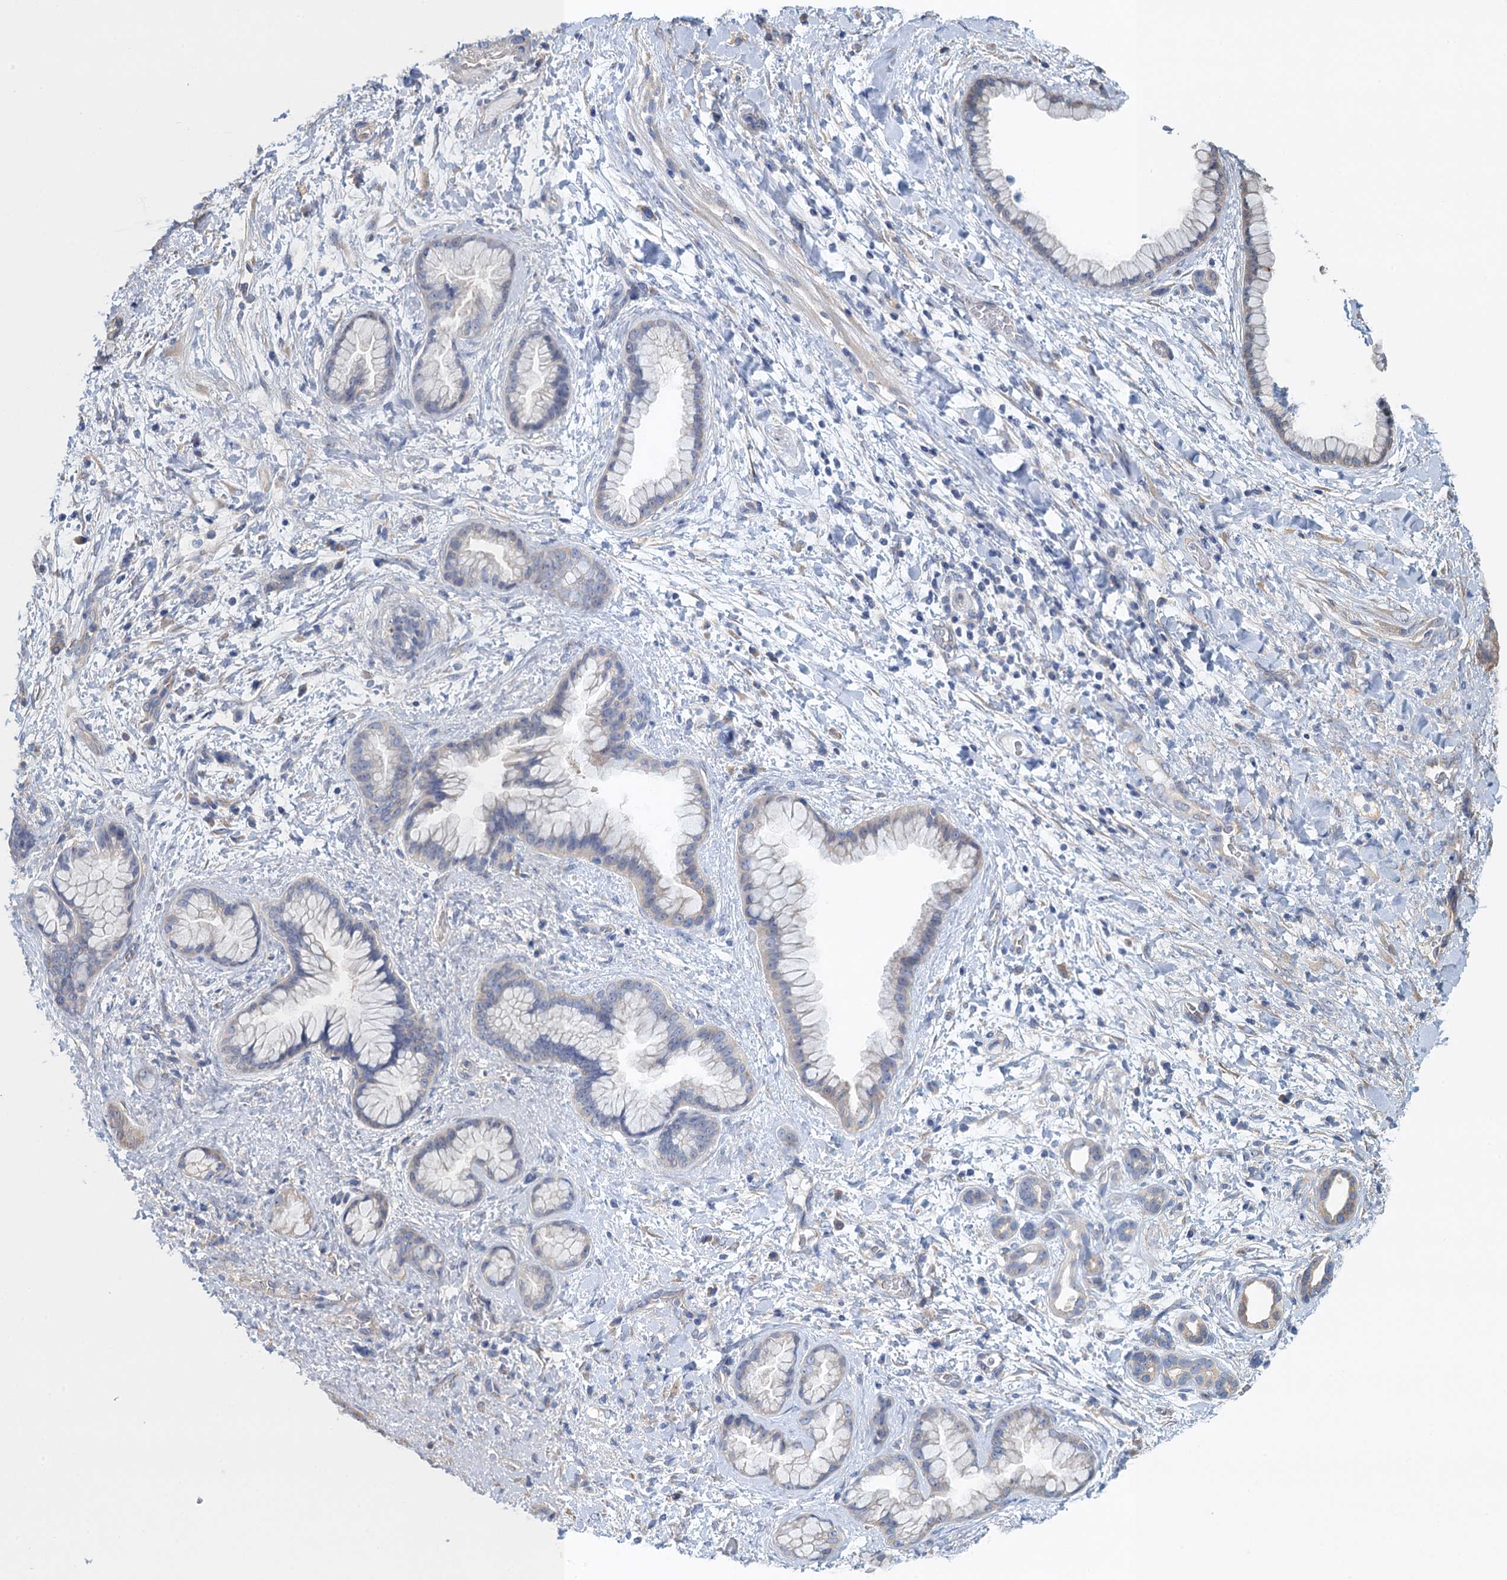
{"staining": {"intensity": "moderate", "quantity": "25%-75%", "location": "cytoplasmic/membranous"}, "tissue": "pancreatic cancer", "cell_type": "Tumor cells", "image_type": "cancer", "snomed": [{"axis": "morphology", "description": "Adenocarcinoma, NOS"}, {"axis": "topography", "description": "Pancreas"}], "caption": "The histopathology image shows staining of adenocarcinoma (pancreatic), revealing moderate cytoplasmic/membranous protein positivity (brown color) within tumor cells. (DAB IHC, brown staining for protein, blue staining for nuclei).", "gene": "MDM1", "patient": {"sex": "female", "age": 78}}